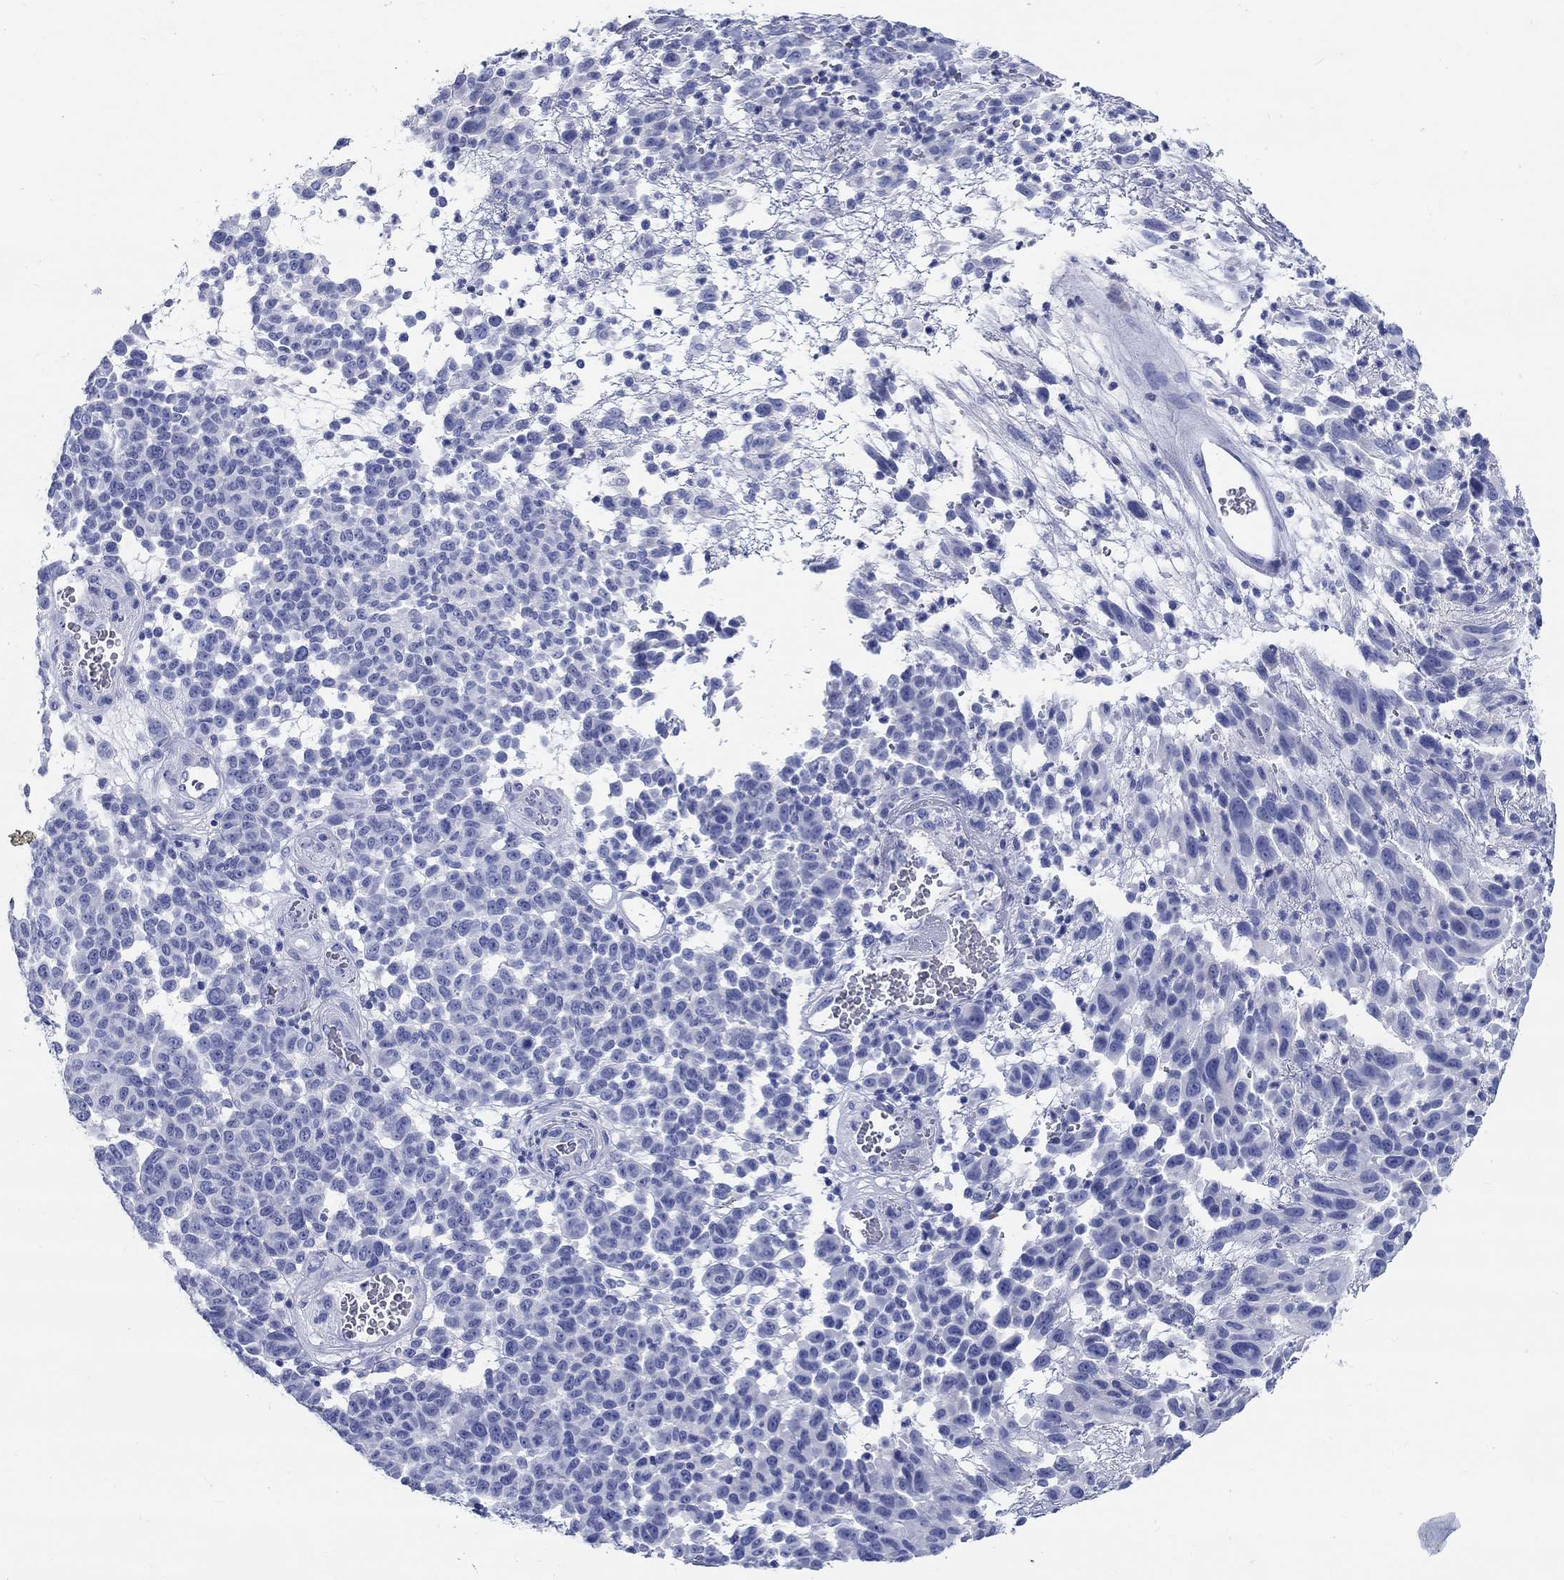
{"staining": {"intensity": "negative", "quantity": "none", "location": "none"}, "tissue": "melanoma", "cell_type": "Tumor cells", "image_type": "cancer", "snomed": [{"axis": "morphology", "description": "Malignant melanoma, NOS"}, {"axis": "topography", "description": "Skin"}], "caption": "This is an immunohistochemistry micrograph of human melanoma. There is no positivity in tumor cells.", "gene": "FBXO2", "patient": {"sex": "male", "age": 59}}